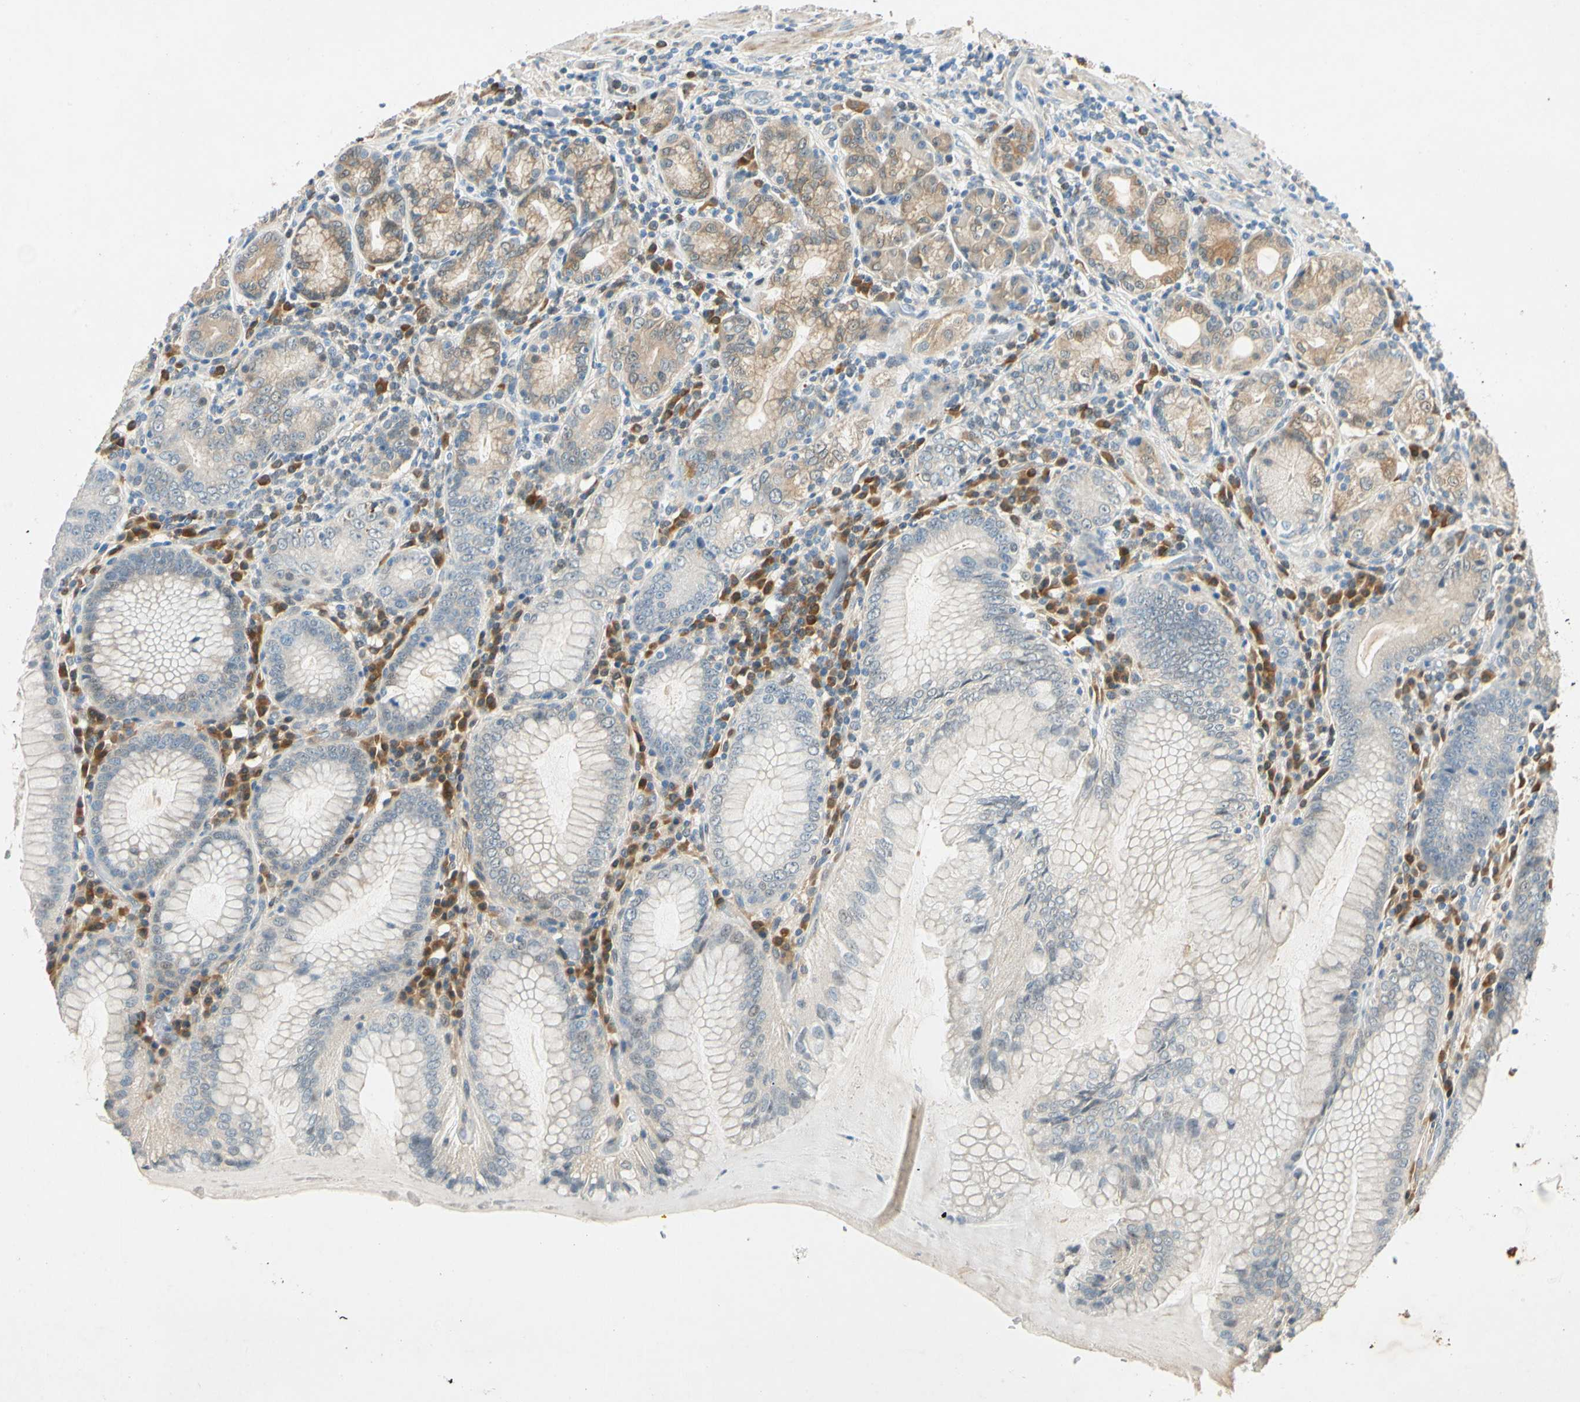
{"staining": {"intensity": "weak", "quantity": "25%-75%", "location": "cytoplasmic/membranous"}, "tissue": "stomach", "cell_type": "Glandular cells", "image_type": "normal", "snomed": [{"axis": "morphology", "description": "Normal tissue, NOS"}, {"axis": "topography", "description": "Stomach, lower"}], "caption": "A low amount of weak cytoplasmic/membranous staining is seen in about 25%-75% of glandular cells in unremarkable stomach. The protein is shown in brown color, while the nuclei are stained blue.", "gene": "WIPI1", "patient": {"sex": "female", "age": 76}}